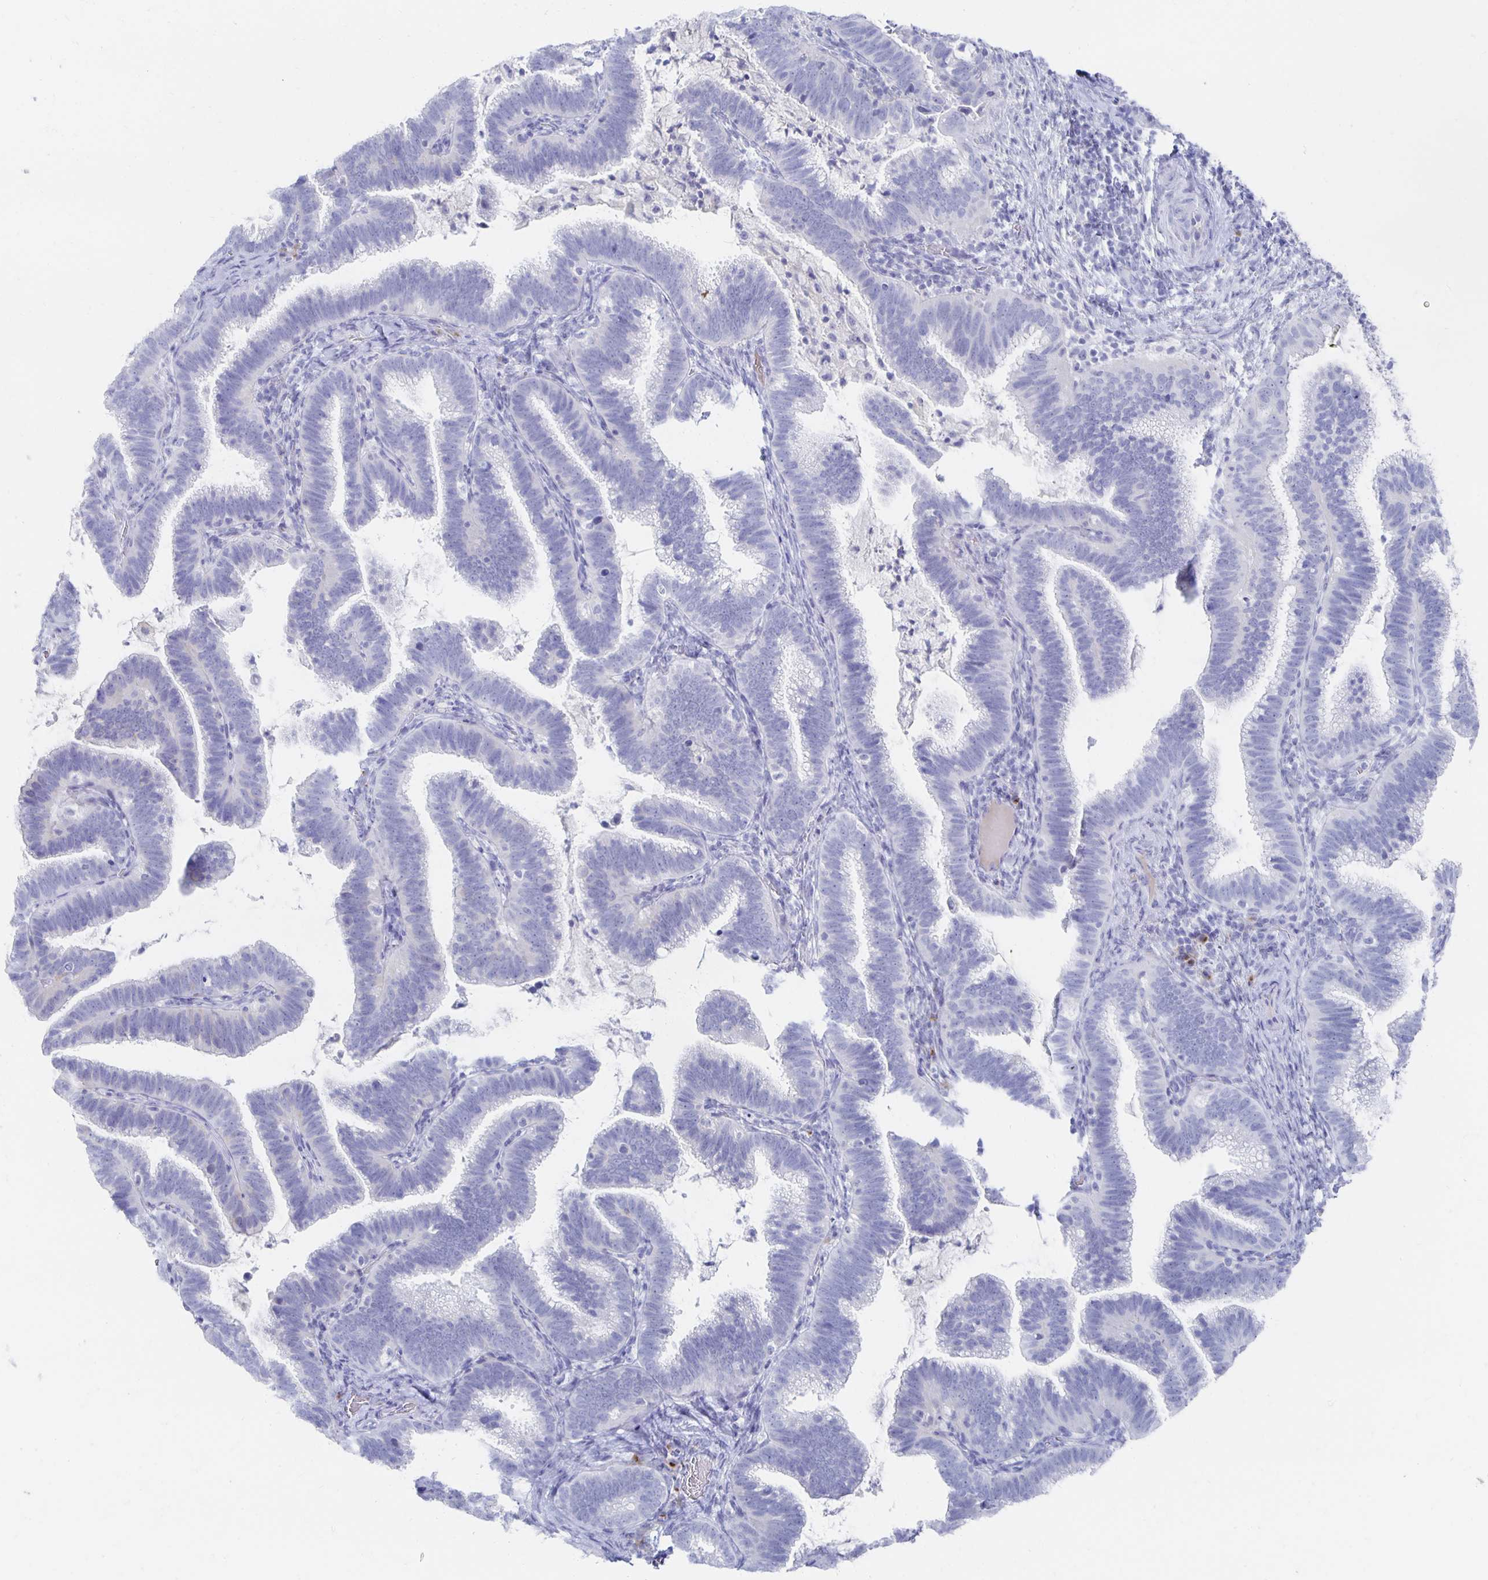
{"staining": {"intensity": "negative", "quantity": "none", "location": "none"}, "tissue": "cervical cancer", "cell_type": "Tumor cells", "image_type": "cancer", "snomed": [{"axis": "morphology", "description": "Adenocarcinoma, NOS"}, {"axis": "topography", "description": "Cervix"}], "caption": "The image reveals no significant expression in tumor cells of cervical cancer (adenocarcinoma).", "gene": "PRDM7", "patient": {"sex": "female", "age": 61}}